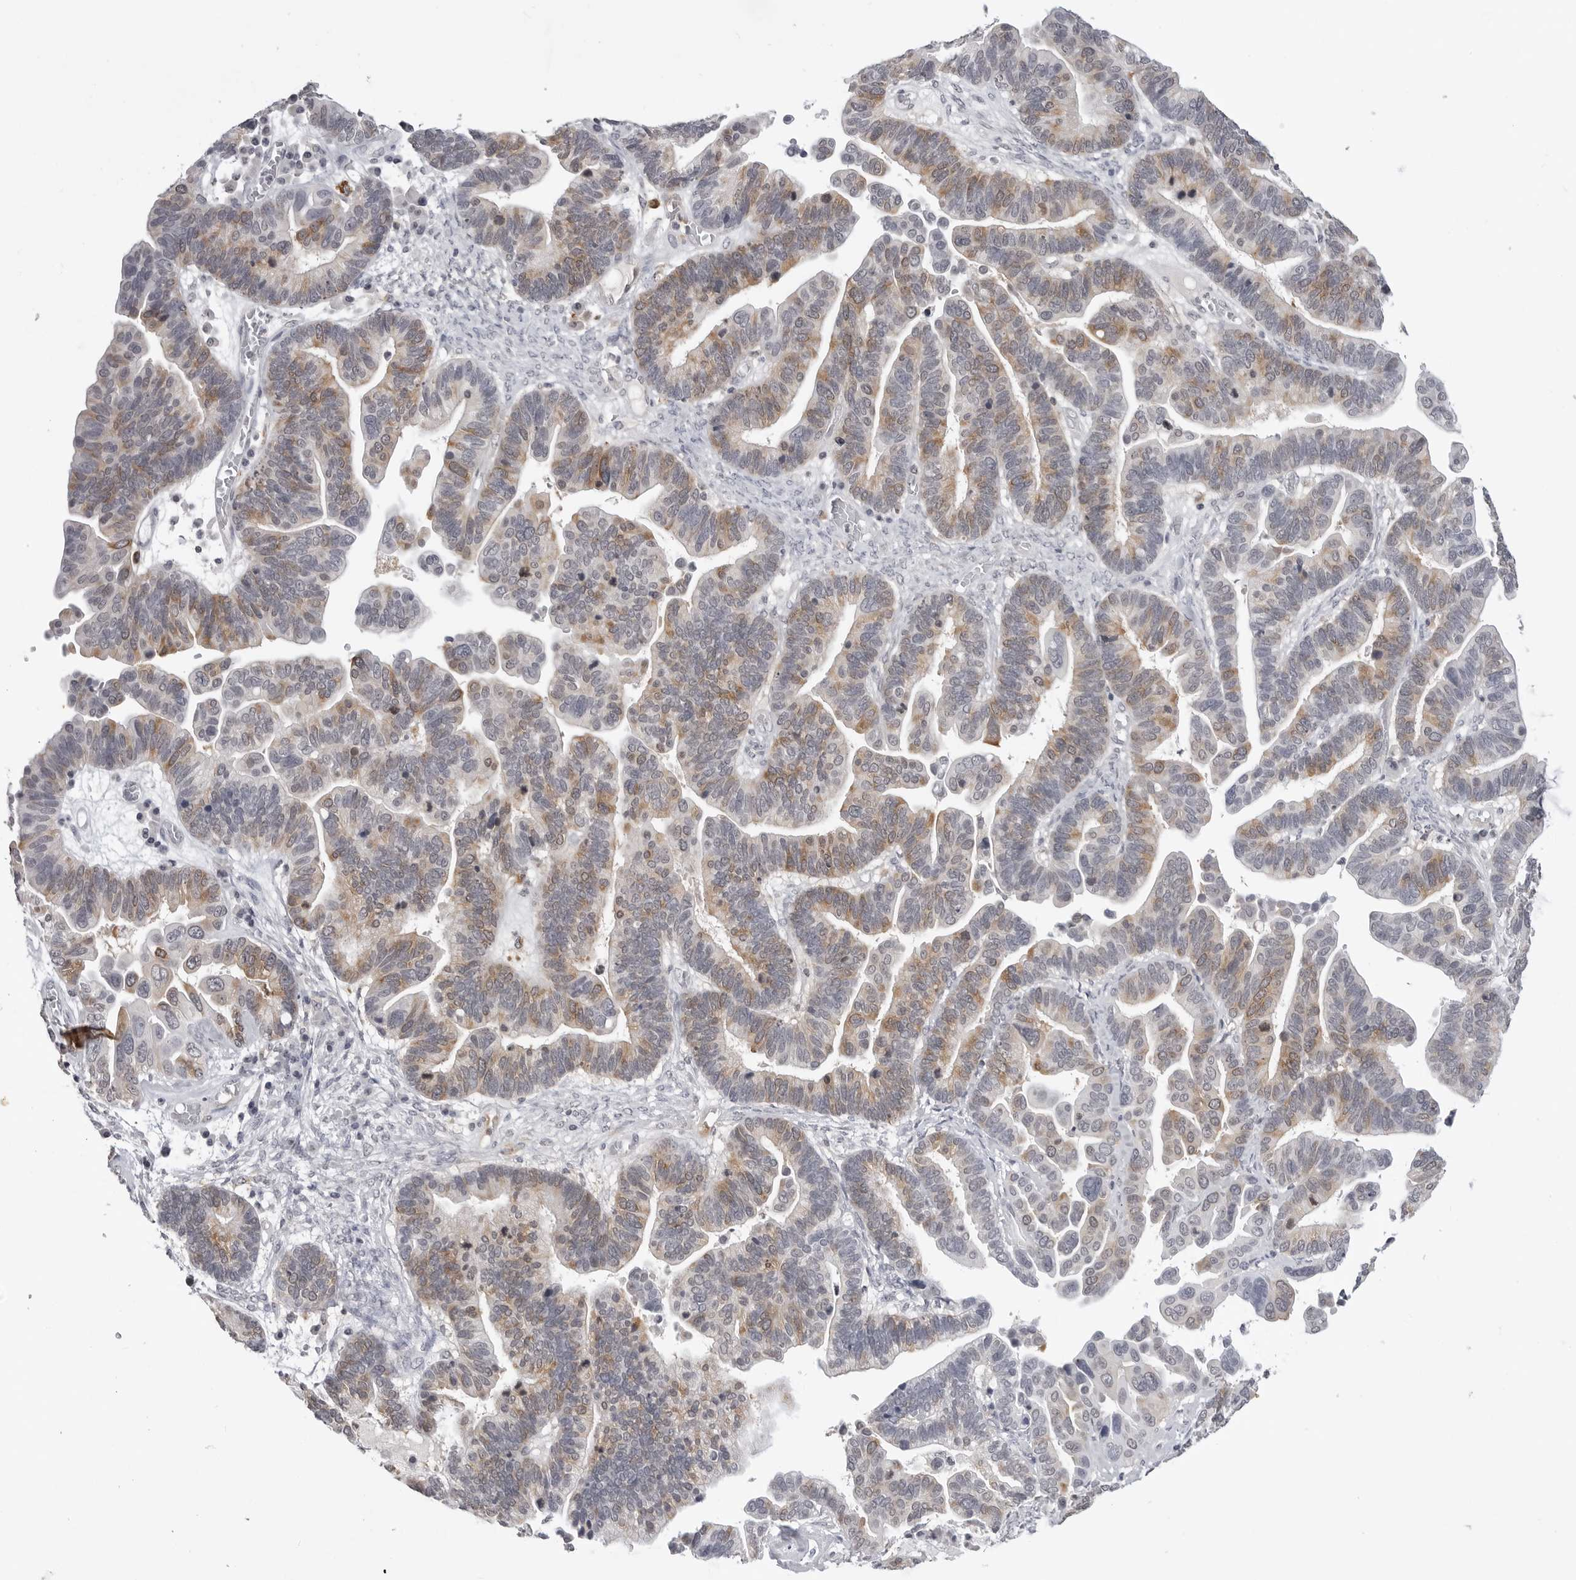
{"staining": {"intensity": "moderate", "quantity": "25%-75%", "location": "cytoplasmic/membranous"}, "tissue": "ovarian cancer", "cell_type": "Tumor cells", "image_type": "cancer", "snomed": [{"axis": "morphology", "description": "Cystadenocarcinoma, serous, NOS"}, {"axis": "topography", "description": "Ovary"}], "caption": "This is an image of immunohistochemistry (IHC) staining of ovarian cancer (serous cystadenocarcinoma), which shows moderate positivity in the cytoplasmic/membranous of tumor cells.", "gene": "RRM1", "patient": {"sex": "female", "age": 56}}